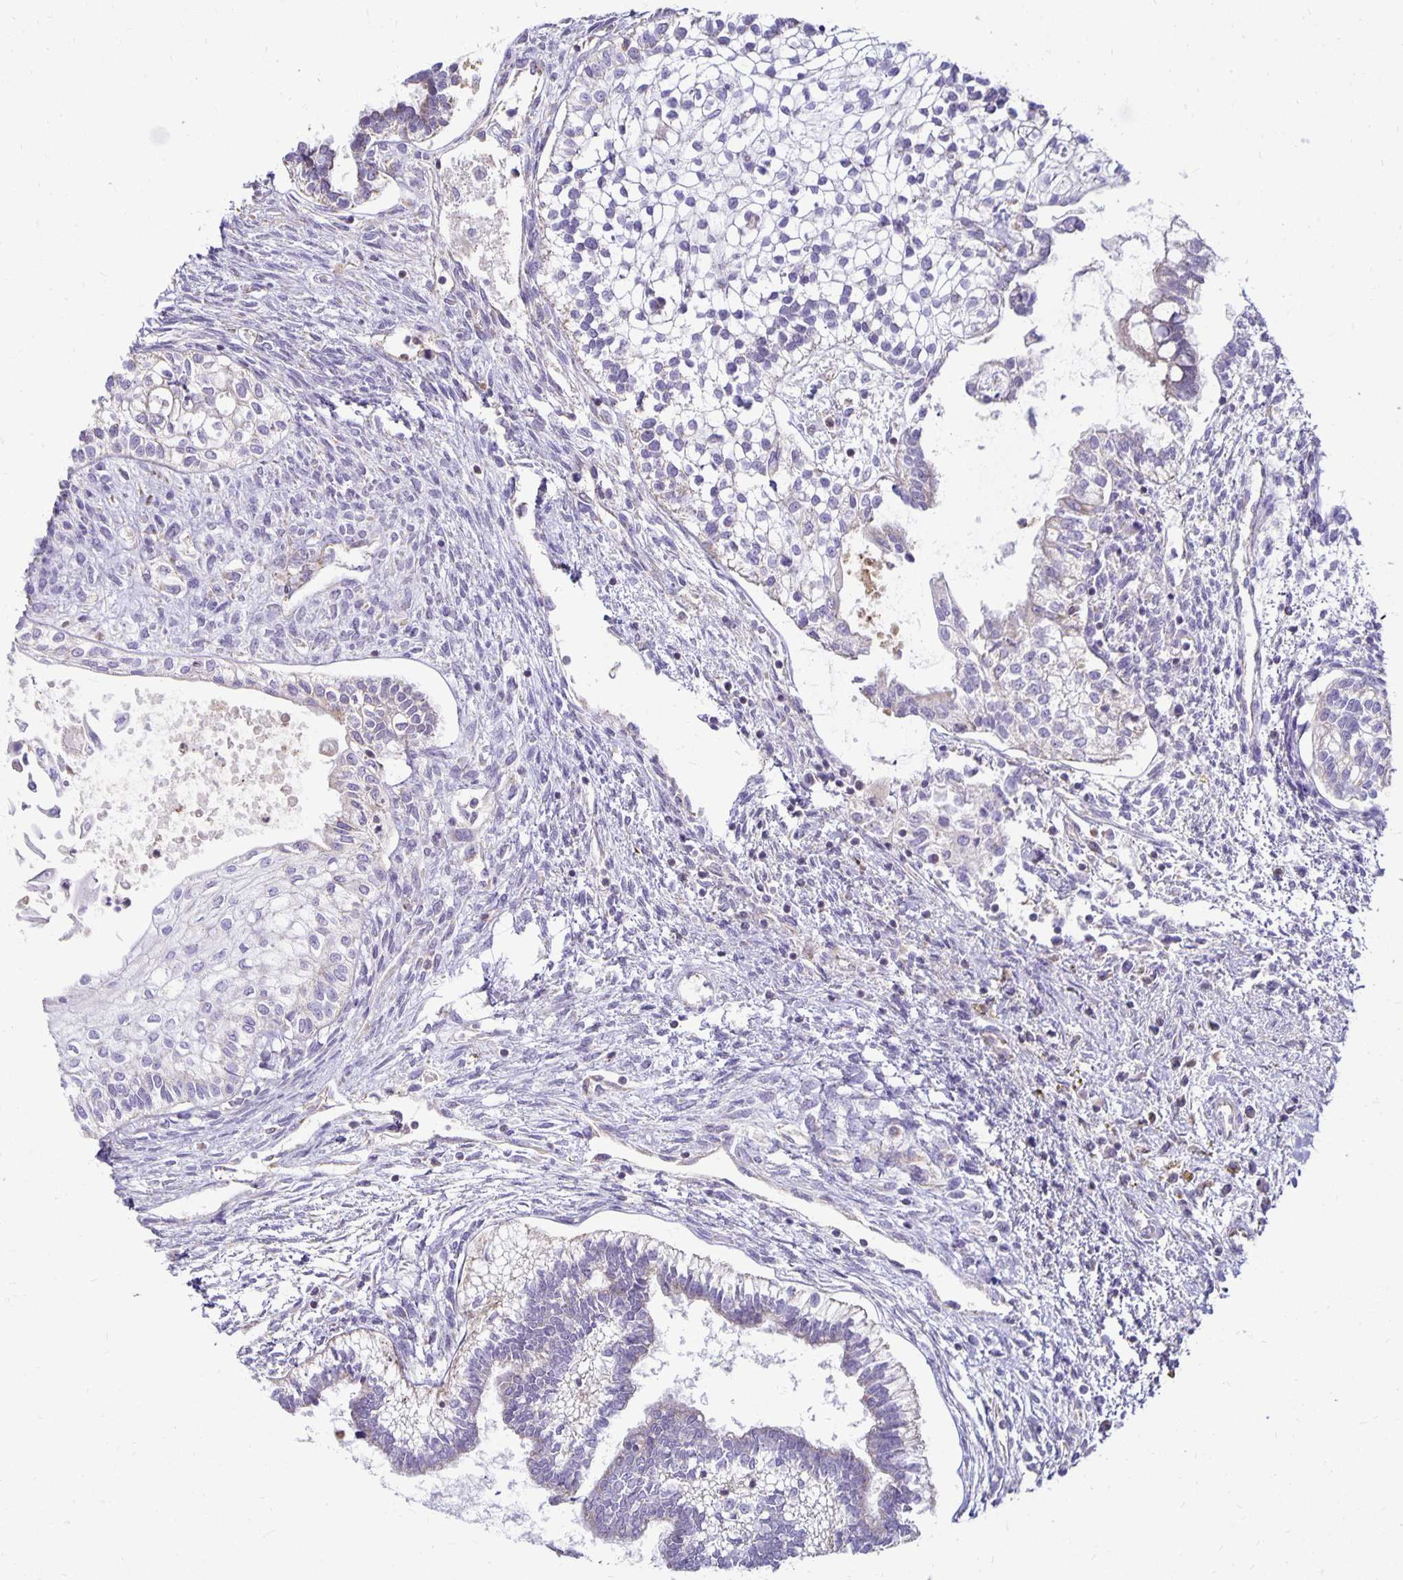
{"staining": {"intensity": "negative", "quantity": "none", "location": "none"}, "tissue": "testis cancer", "cell_type": "Tumor cells", "image_type": "cancer", "snomed": [{"axis": "morphology", "description": "Carcinoma, Embryonal, NOS"}, {"axis": "topography", "description": "Testis"}], "caption": "Tumor cells show no significant protein positivity in testis cancer (embryonal carcinoma).", "gene": "FN3K", "patient": {"sex": "male", "age": 37}}